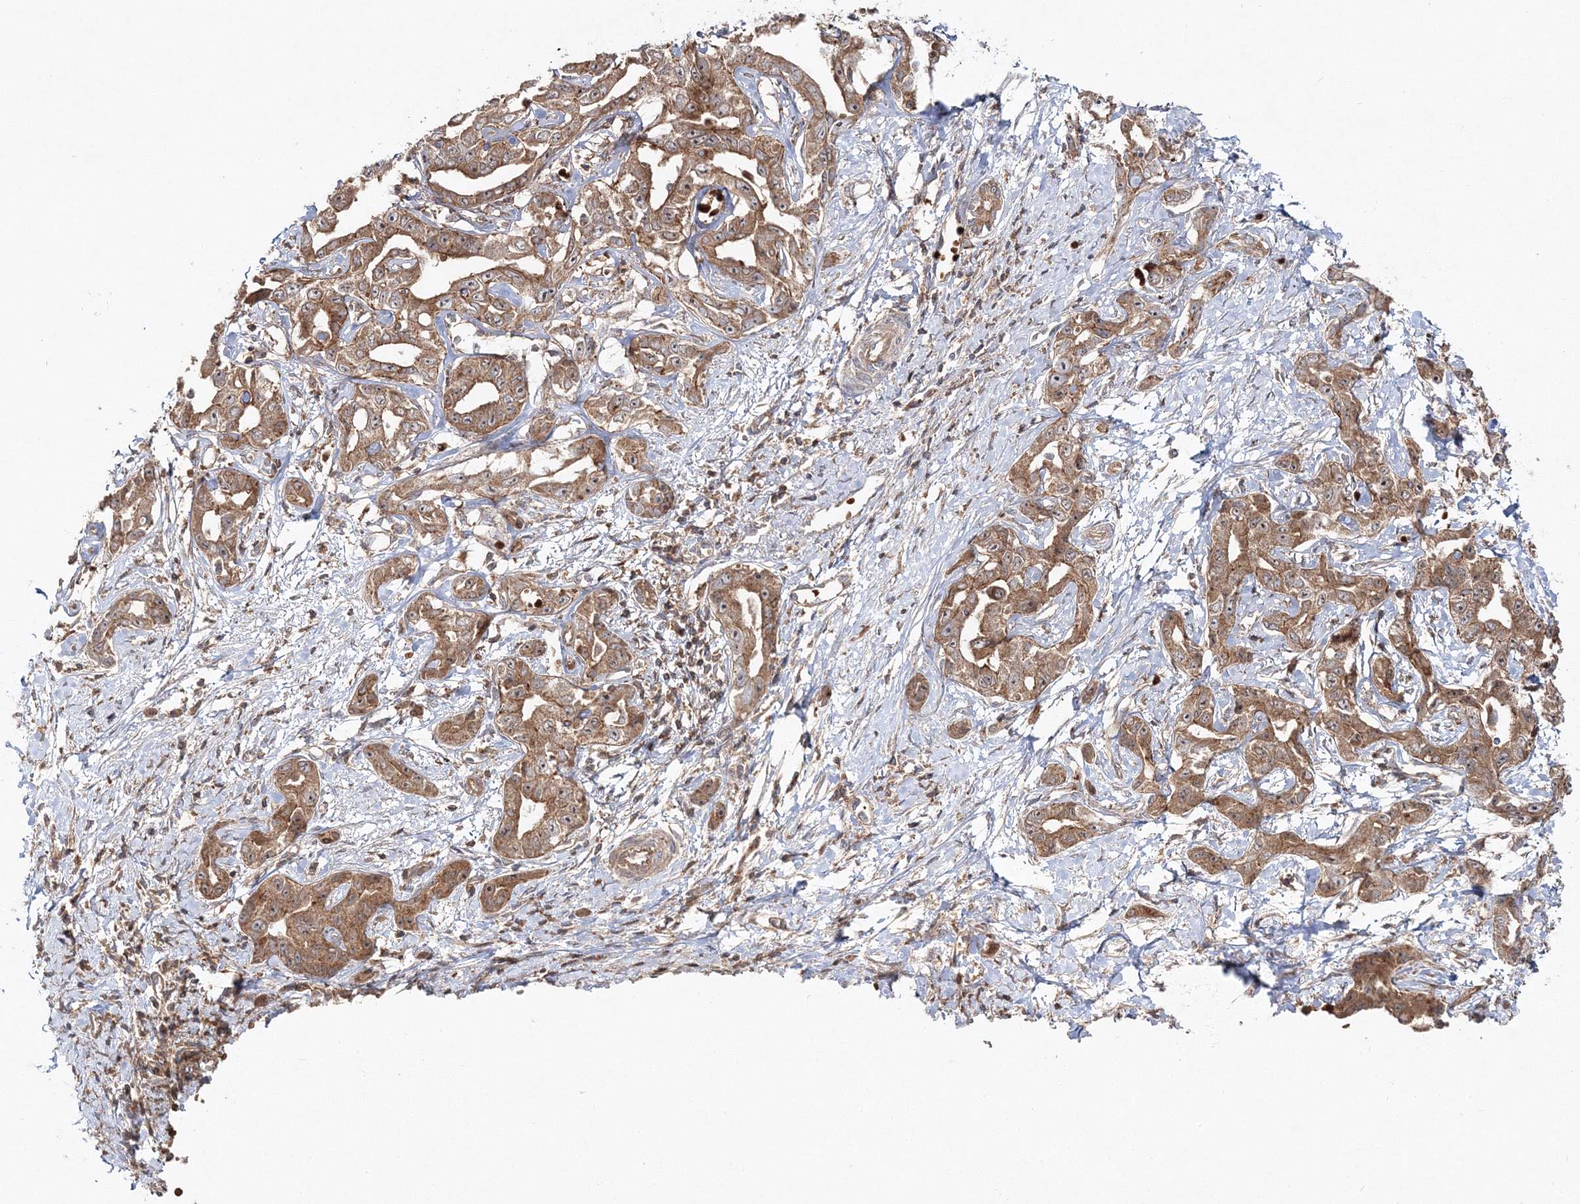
{"staining": {"intensity": "moderate", "quantity": ">75%", "location": "cytoplasmic/membranous"}, "tissue": "liver cancer", "cell_type": "Tumor cells", "image_type": "cancer", "snomed": [{"axis": "morphology", "description": "Cholangiocarcinoma"}, {"axis": "topography", "description": "Liver"}], "caption": "Moderate cytoplasmic/membranous protein staining is appreciated in approximately >75% of tumor cells in liver cancer.", "gene": "PCBD2", "patient": {"sex": "male", "age": 59}}